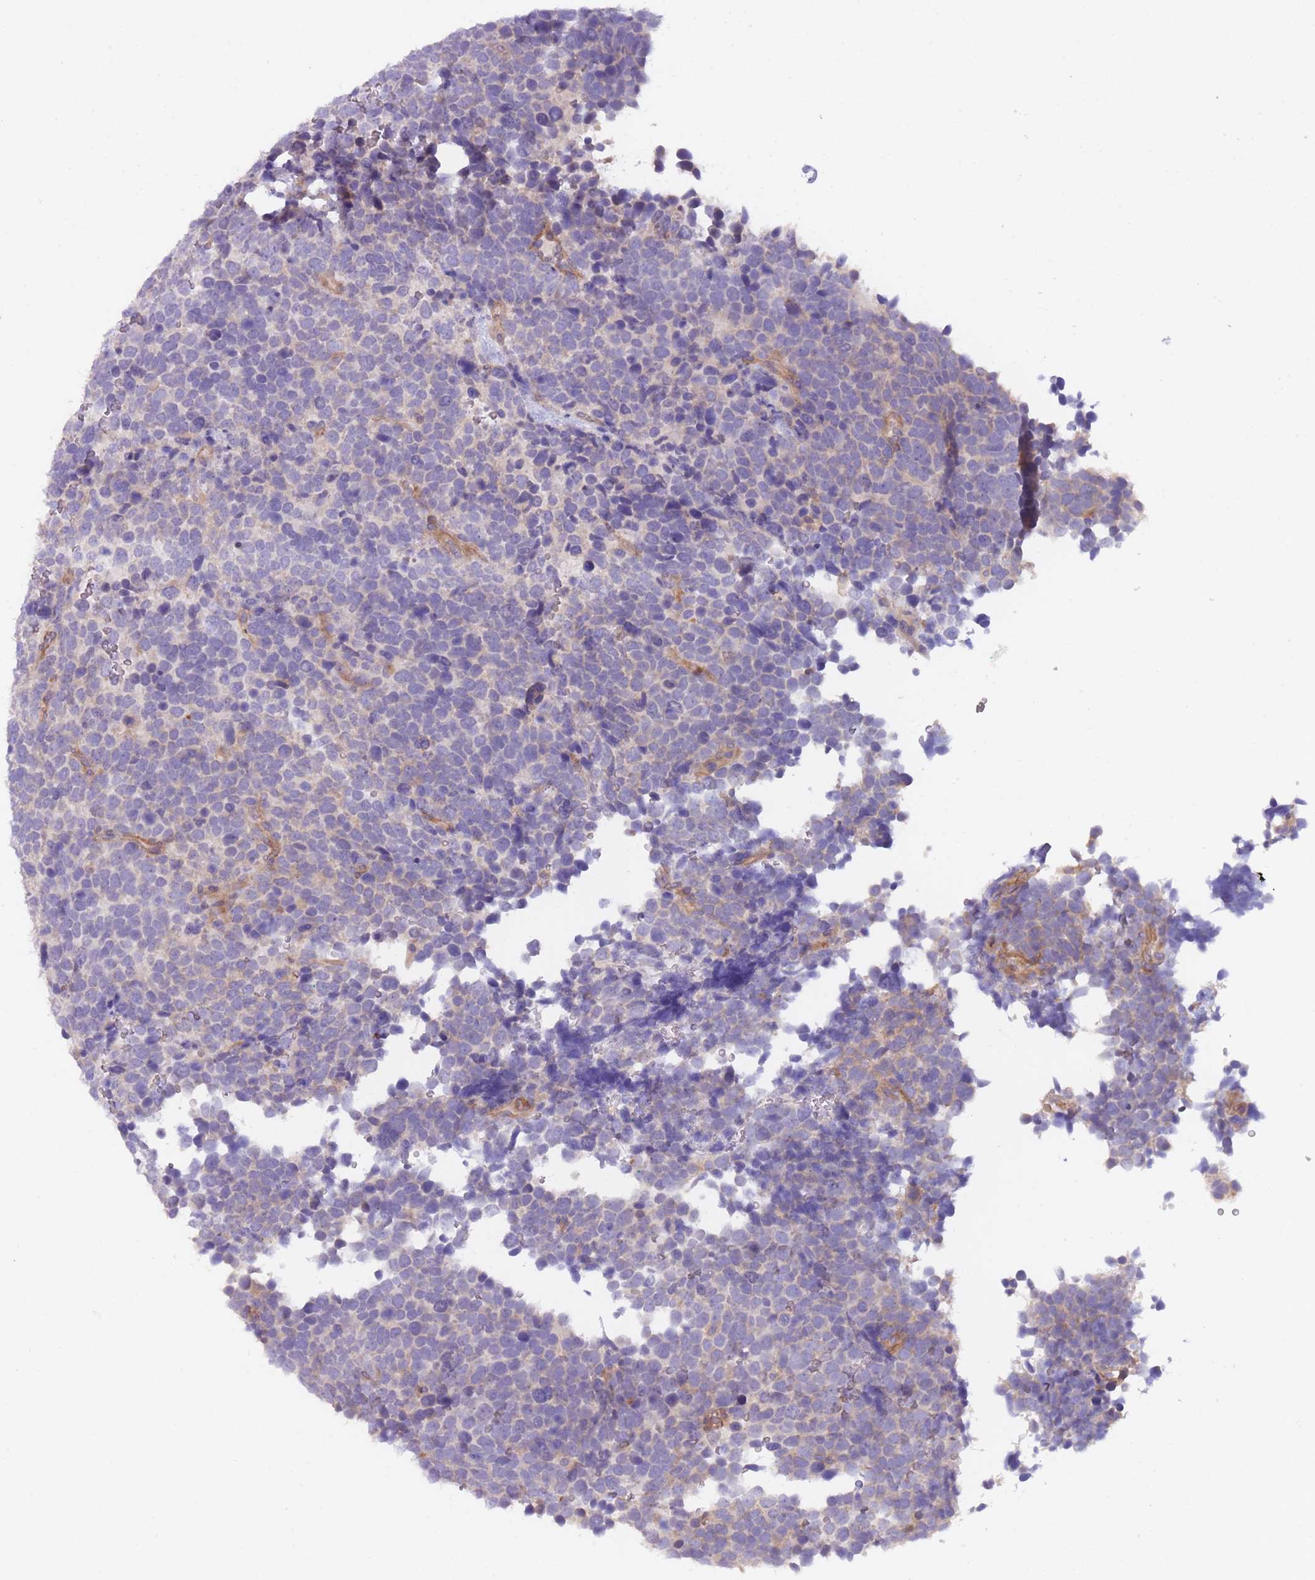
{"staining": {"intensity": "negative", "quantity": "none", "location": "none"}, "tissue": "urothelial cancer", "cell_type": "Tumor cells", "image_type": "cancer", "snomed": [{"axis": "morphology", "description": "Urothelial carcinoma, High grade"}, {"axis": "topography", "description": "Urinary bladder"}], "caption": "A high-resolution histopathology image shows IHC staining of urothelial cancer, which displays no significant positivity in tumor cells.", "gene": "WDR93", "patient": {"sex": "female", "age": 82}}